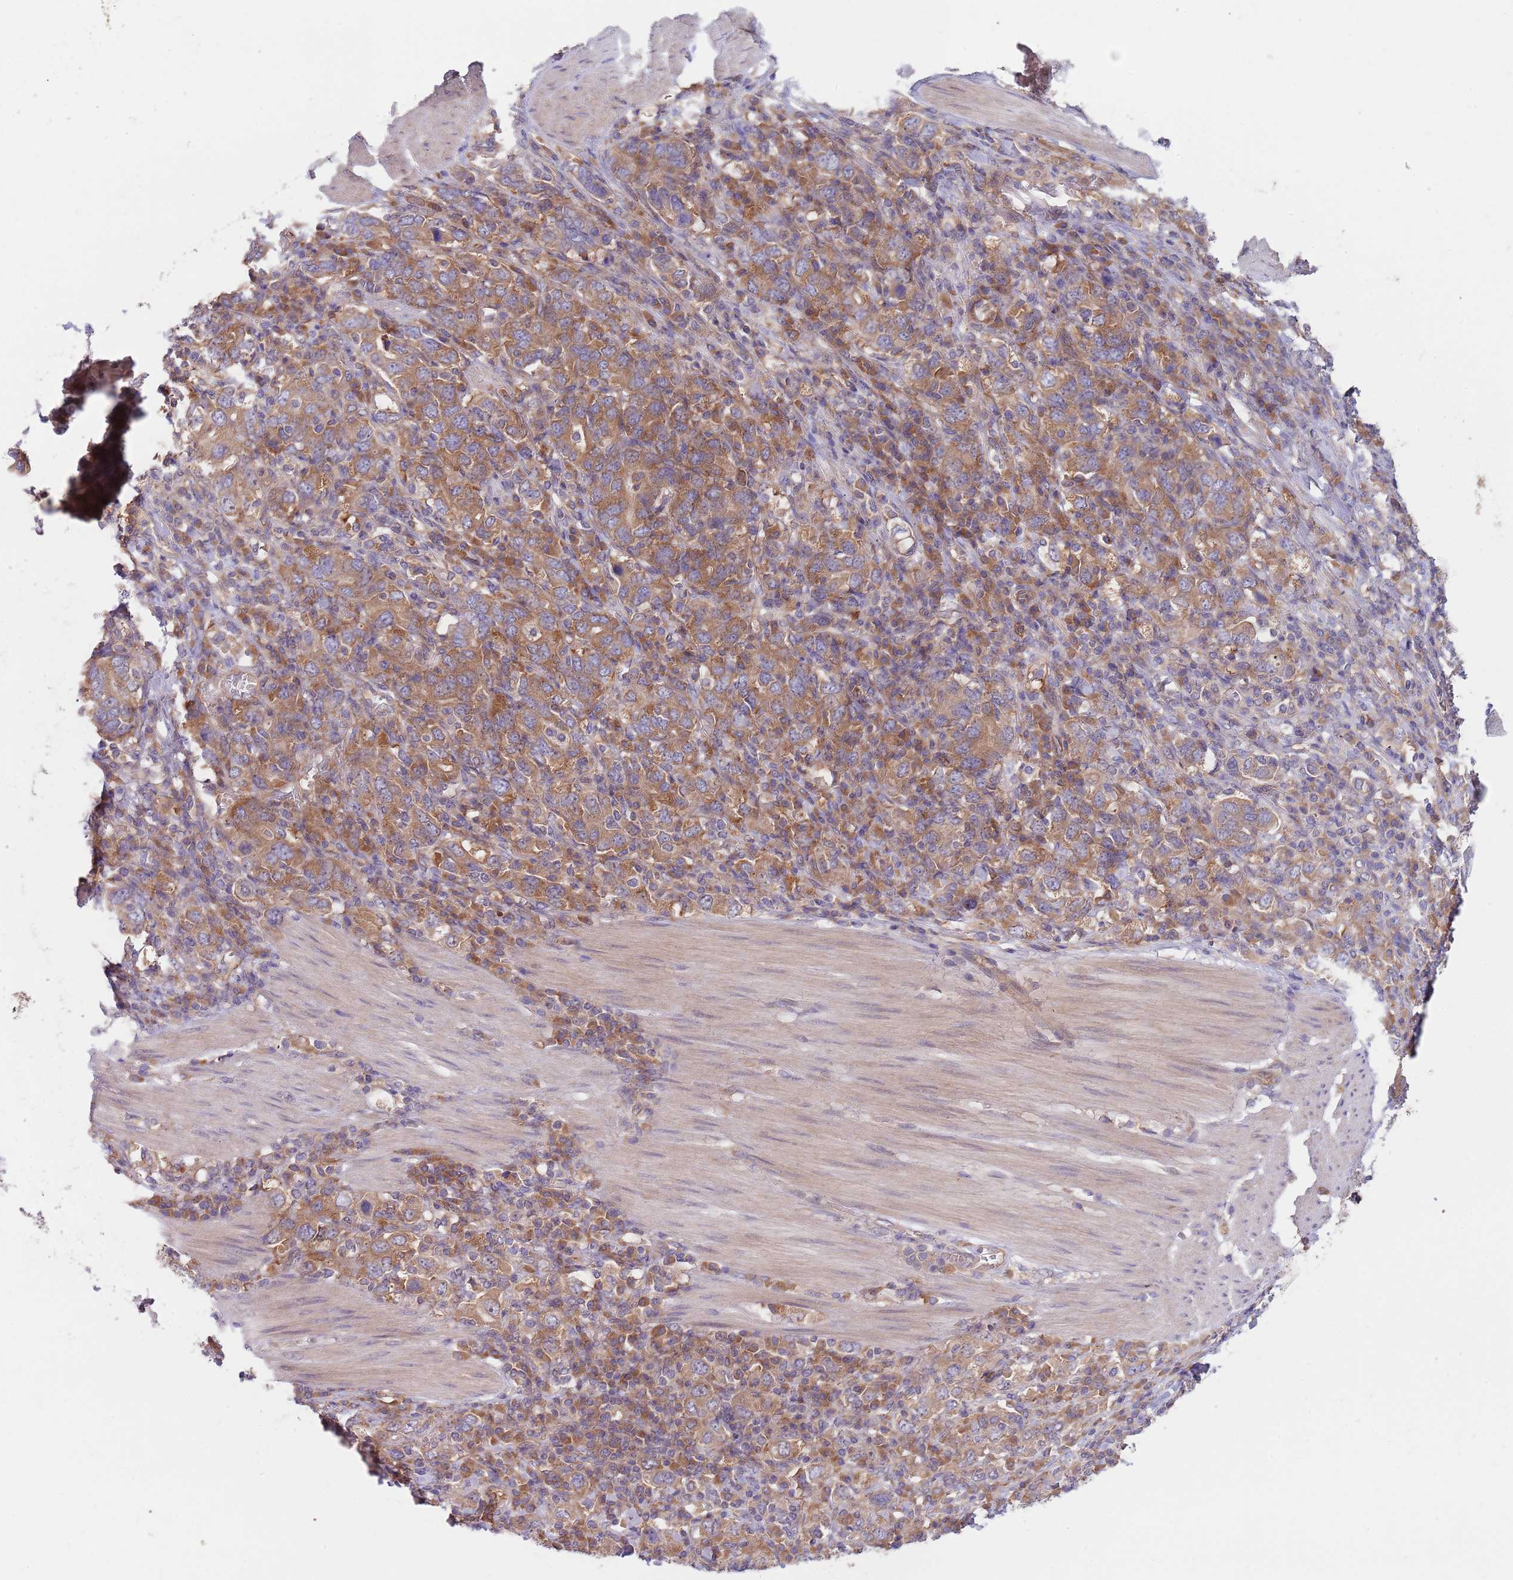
{"staining": {"intensity": "moderate", "quantity": ">75%", "location": "cytoplasmic/membranous"}, "tissue": "stomach cancer", "cell_type": "Tumor cells", "image_type": "cancer", "snomed": [{"axis": "morphology", "description": "Adenocarcinoma, NOS"}, {"axis": "topography", "description": "Stomach, upper"}, {"axis": "topography", "description": "Stomach"}], "caption": "Human adenocarcinoma (stomach) stained with a brown dye reveals moderate cytoplasmic/membranous positive staining in about >75% of tumor cells.", "gene": "EIF3F", "patient": {"sex": "male", "age": 62}}